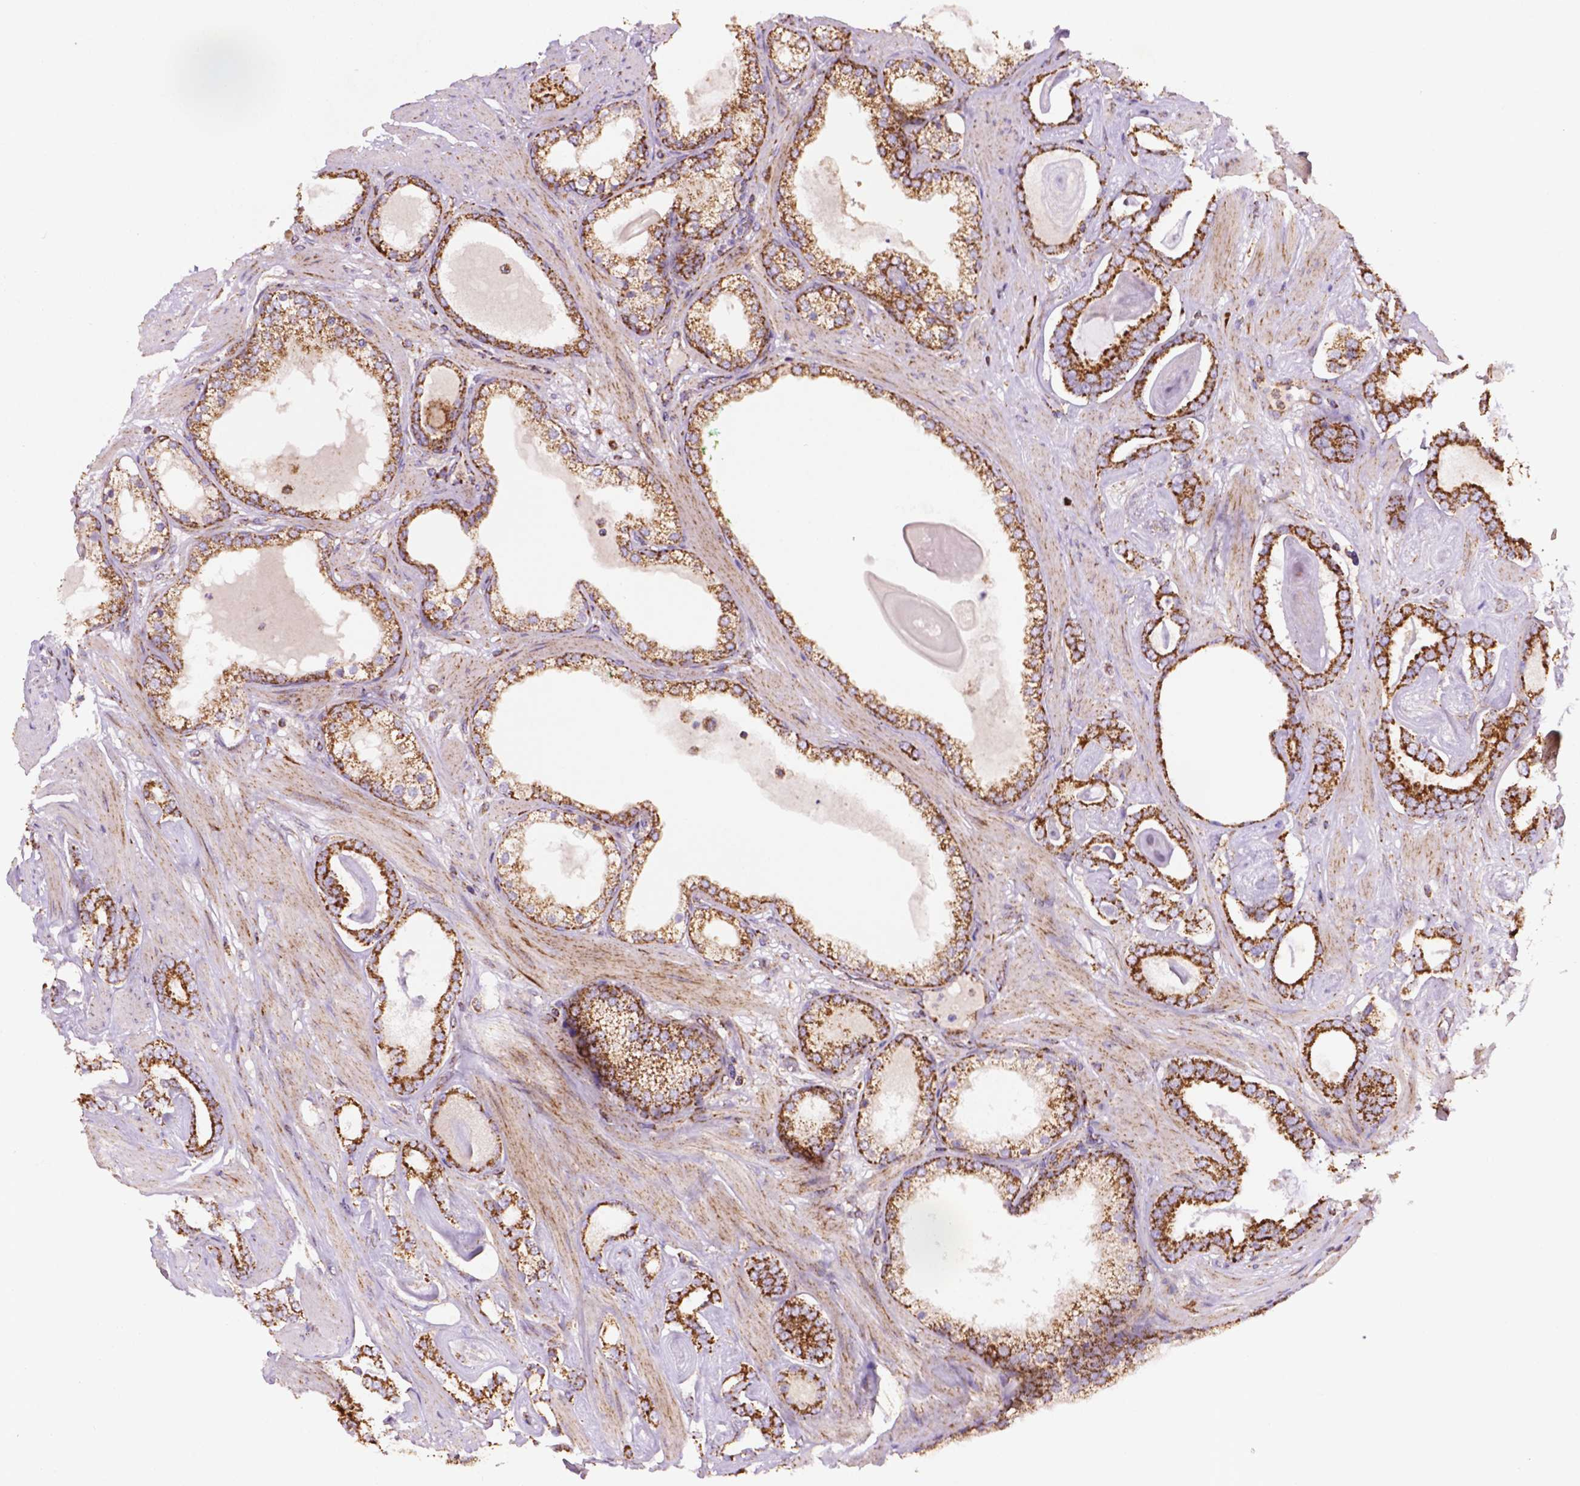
{"staining": {"intensity": "strong", "quantity": ">75%", "location": "cytoplasmic/membranous"}, "tissue": "prostate cancer", "cell_type": "Tumor cells", "image_type": "cancer", "snomed": [{"axis": "morphology", "description": "Adenocarcinoma, High grade"}, {"axis": "topography", "description": "Prostate"}], "caption": "Immunohistochemistry micrograph of human high-grade adenocarcinoma (prostate) stained for a protein (brown), which displays high levels of strong cytoplasmic/membranous positivity in about >75% of tumor cells.", "gene": "ILVBL", "patient": {"sex": "male", "age": 63}}